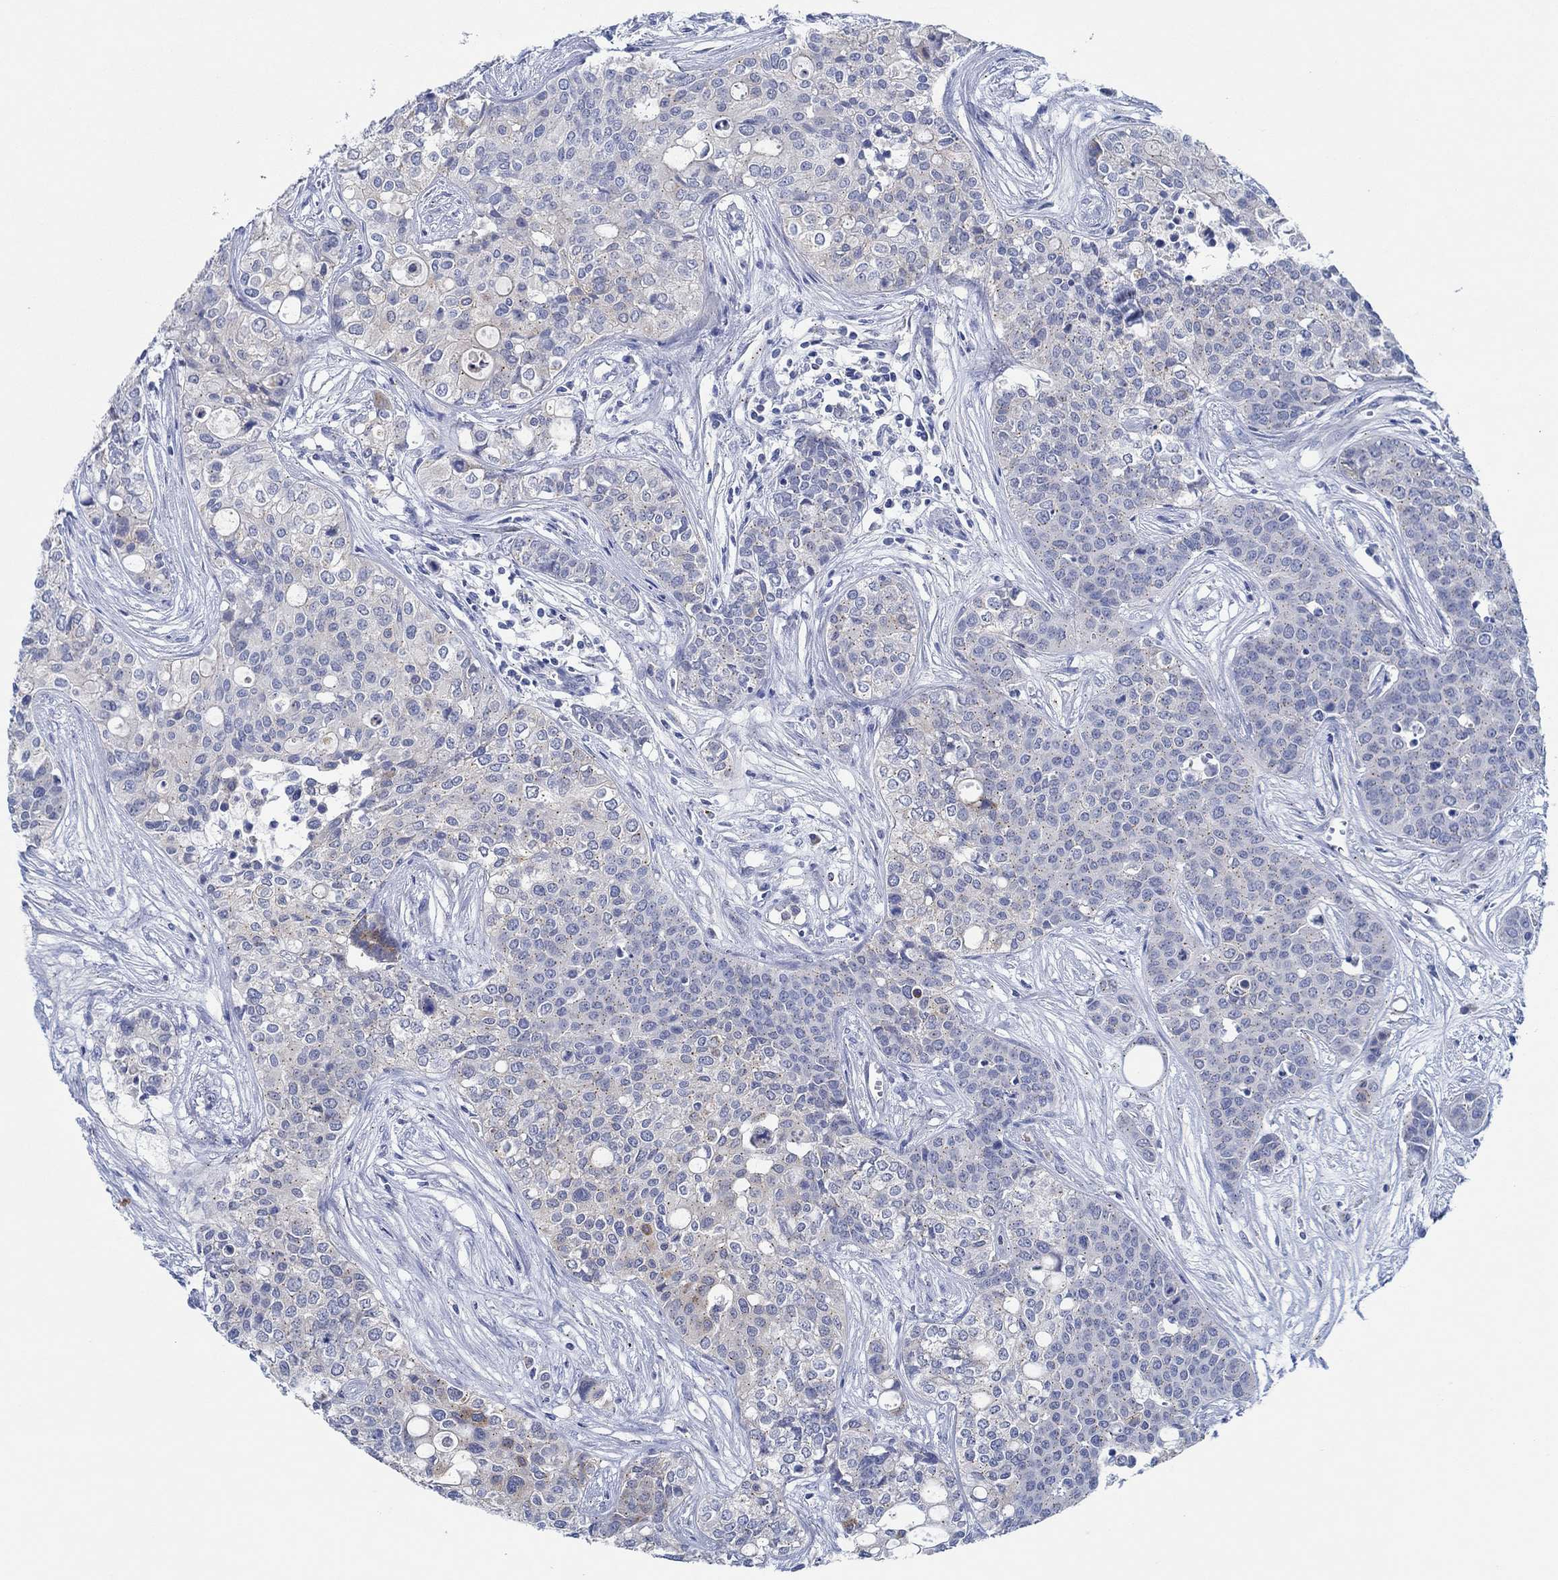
{"staining": {"intensity": "negative", "quantity": "none", "location": "none"}, "tissue": "carcinoid", "cell_type": "Tumor cells", "image_type": "cancer", "snomed": [{"axis": "morphology", "description": "Carcinoid, malignant, NOS"}, {"axis": "topography", "description": "Colon"}], "caption": "There is no significant positivity in tumor cells of carcinoid (malignant).", "gene": "CPM", "patient": {"sex": "male", "age": 81}}